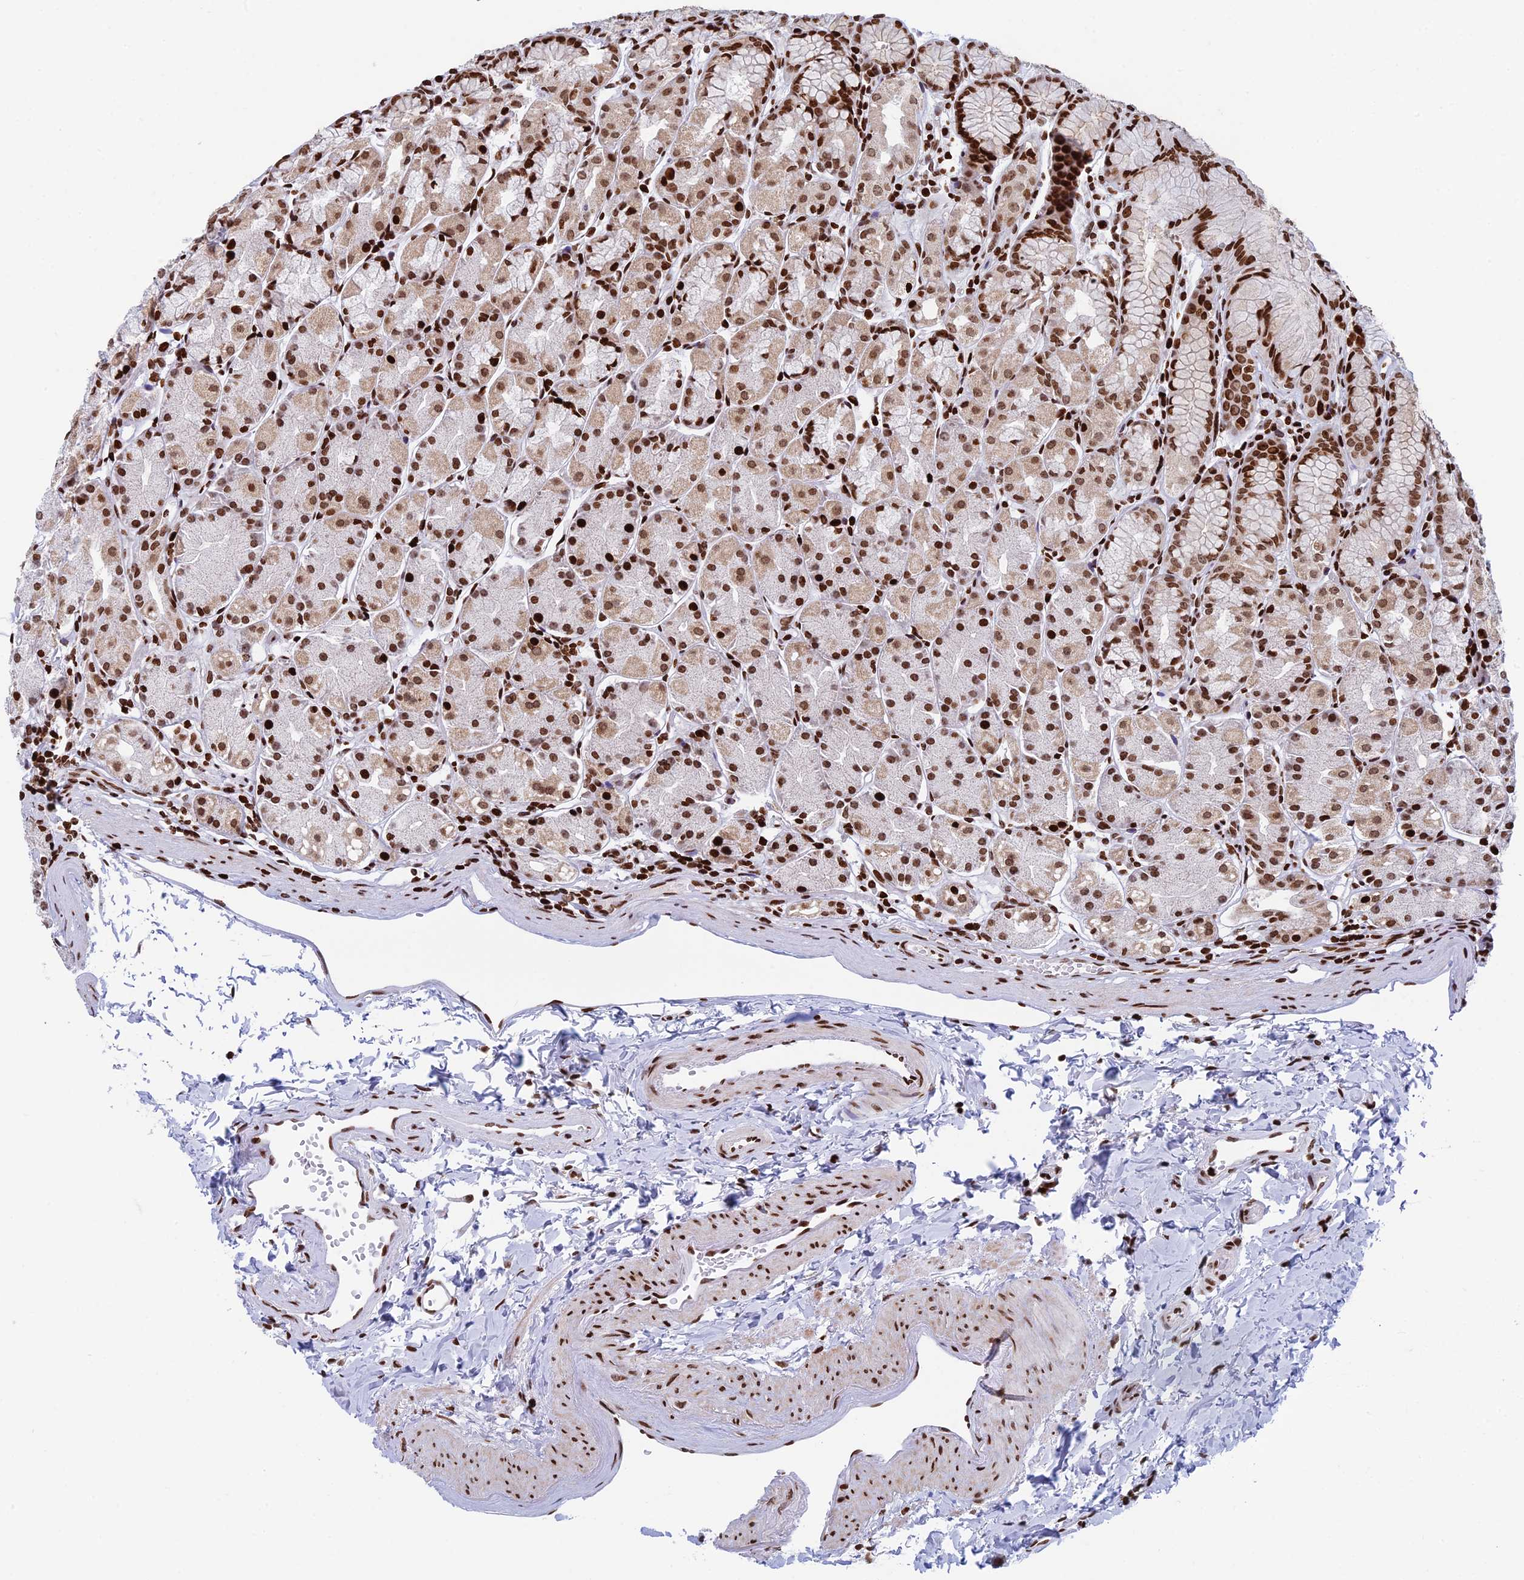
{"staining": {"intensity": "moderate", "quantity": ">75%", "location": "nuclear"}, "tissue": "stomach", "cell_type": "Glandular cells", "image_type": "normal", "snomed": [{"axis": "morphology", "description": "Normal tissue, NOS"}, {"axis": "topography", "description": "Stomach, upper"}], "caption": "A medium amount of moderate nuclear positivity is appreciated in about >75% of glandular cells in unremarkable stomach.", "gene": "RPAP1", "patient": {"sex": "male", "age": 47}}